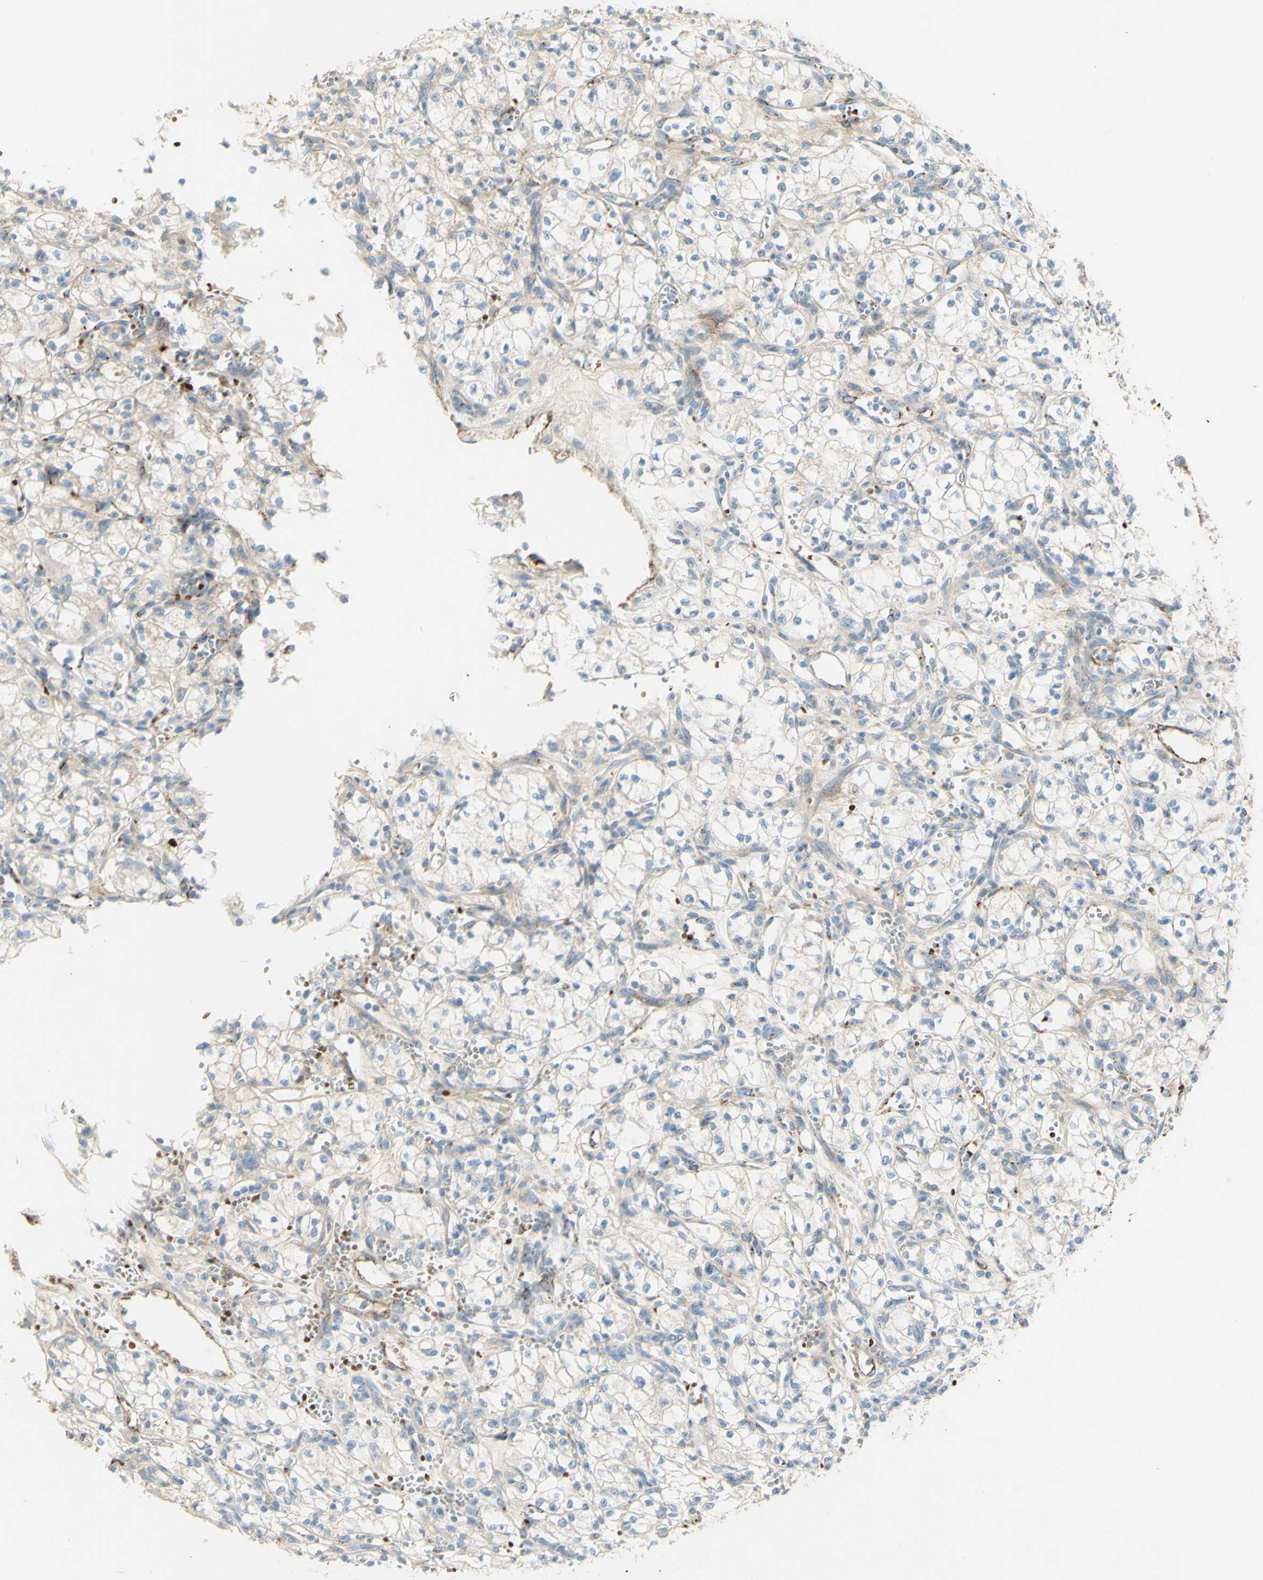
{"staining": {"intensity": "weak", "quantity": "<25%", "location": "cytoplasmic/membranous"}, "tissue": "renal cancer", "cell_type": "Tumor cells", "image_type": "cancer", "snomed": [{"axis": "morphology", "description": "Normal tissue, NOS"}, {"axis": "morphology", "description": "Adenocarcinoma, NOS"}, {"axis": "topography", "description": "Kidney"}], "caption": "Protein analysis of renal cancer (adenocarcinoma) reveals no significant positivity in tumor cells.", "gene": "GAN", "patient": {"sex": "male", "age": 59}}